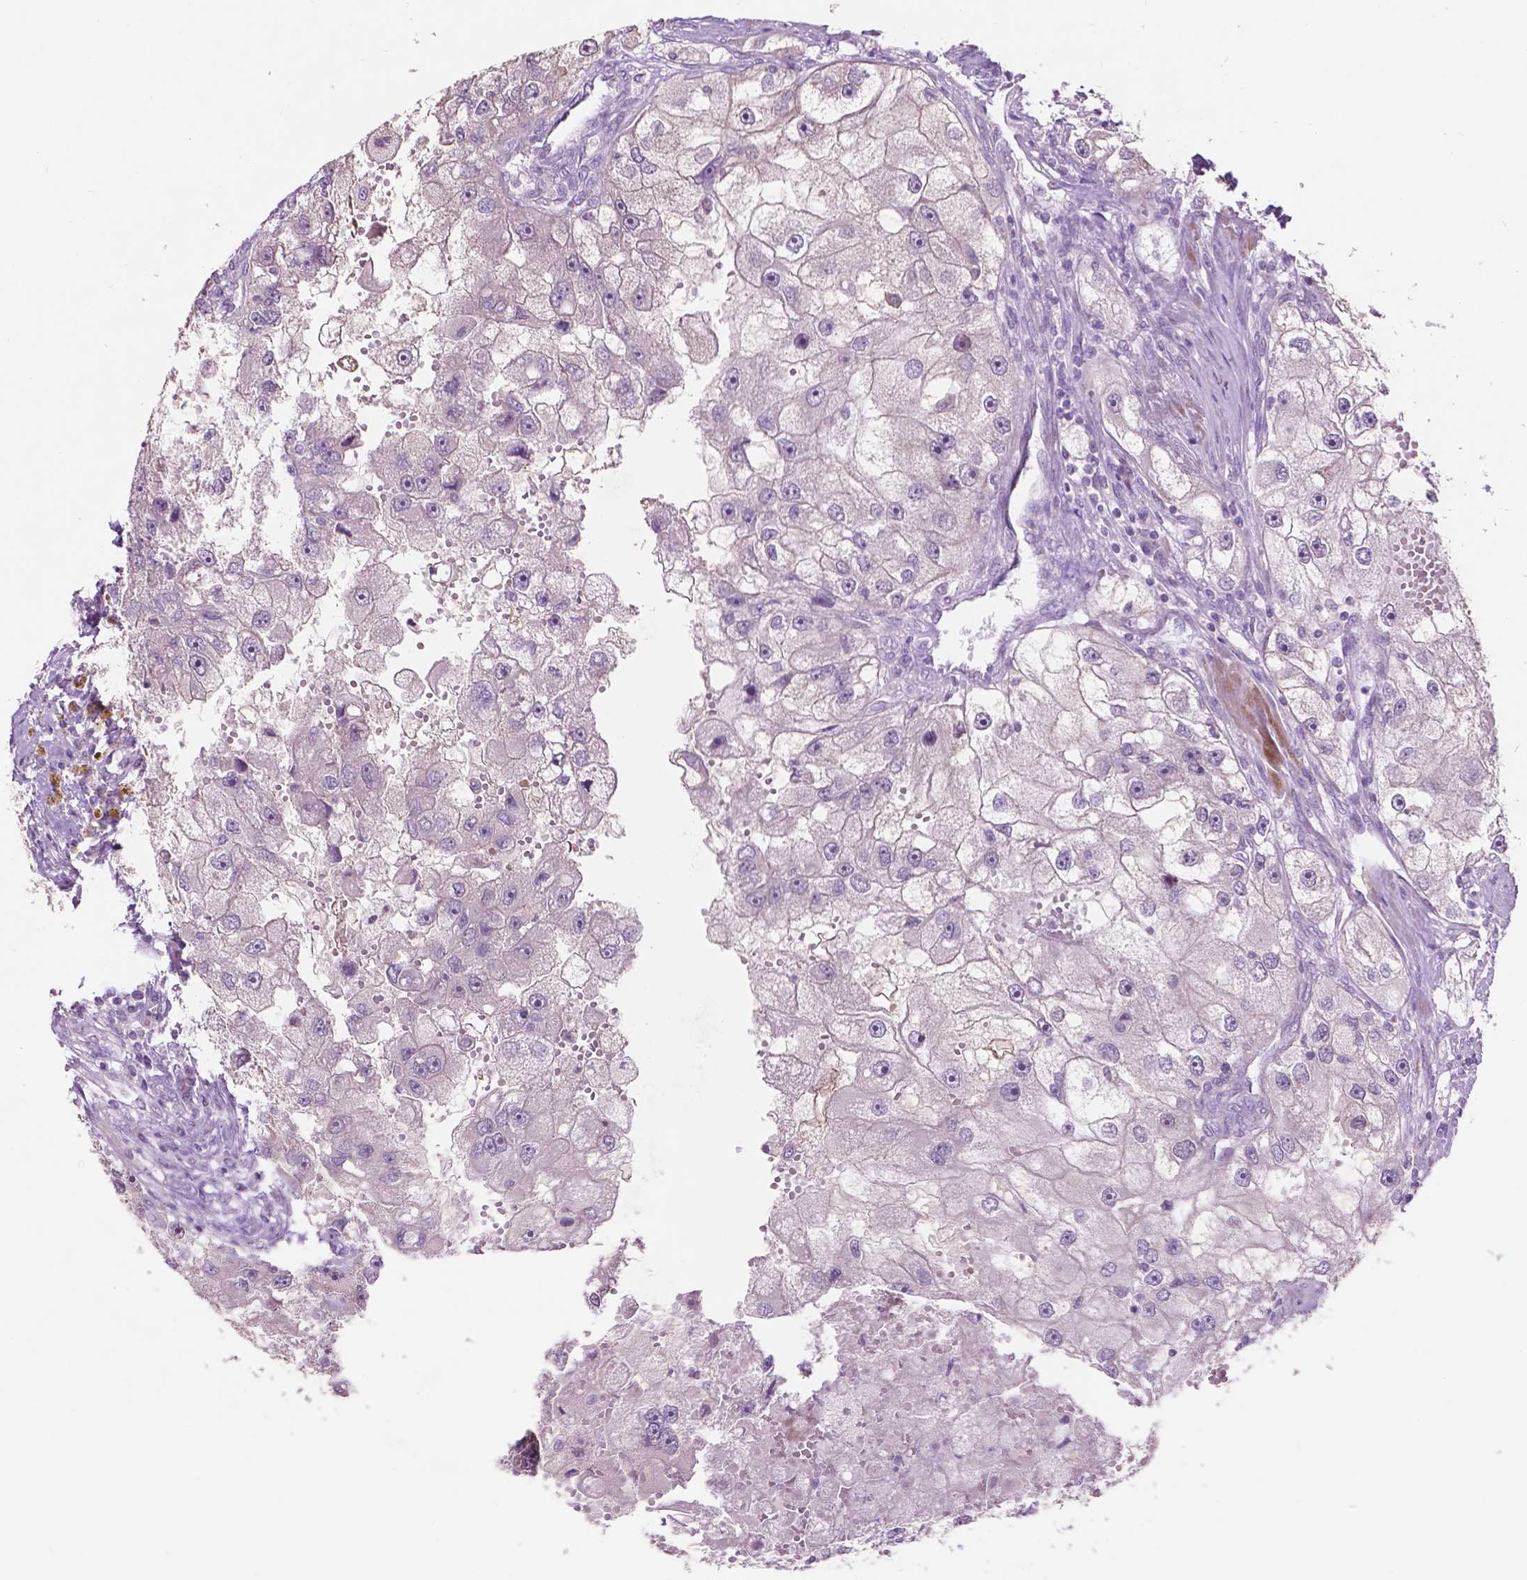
{"staining": {"intensity": "negative", "quantity": "none", "location": "none"}, "tissue": "renal cancer", "cell_type": "Tumor cells", "image_type": "cancer", "snomed": [{"axis": "morphology", "description": "Adenocarcinoma, NOS"}, {"axis": "topography", "description": "Kidney"}], "caption": "Immunohistochemical staining of adenocarcinoma (renal) demonstrates no significant staining in tumor cells.", "gene": "TM6SF2", "patient": {"sex": "male", "age": 63}}